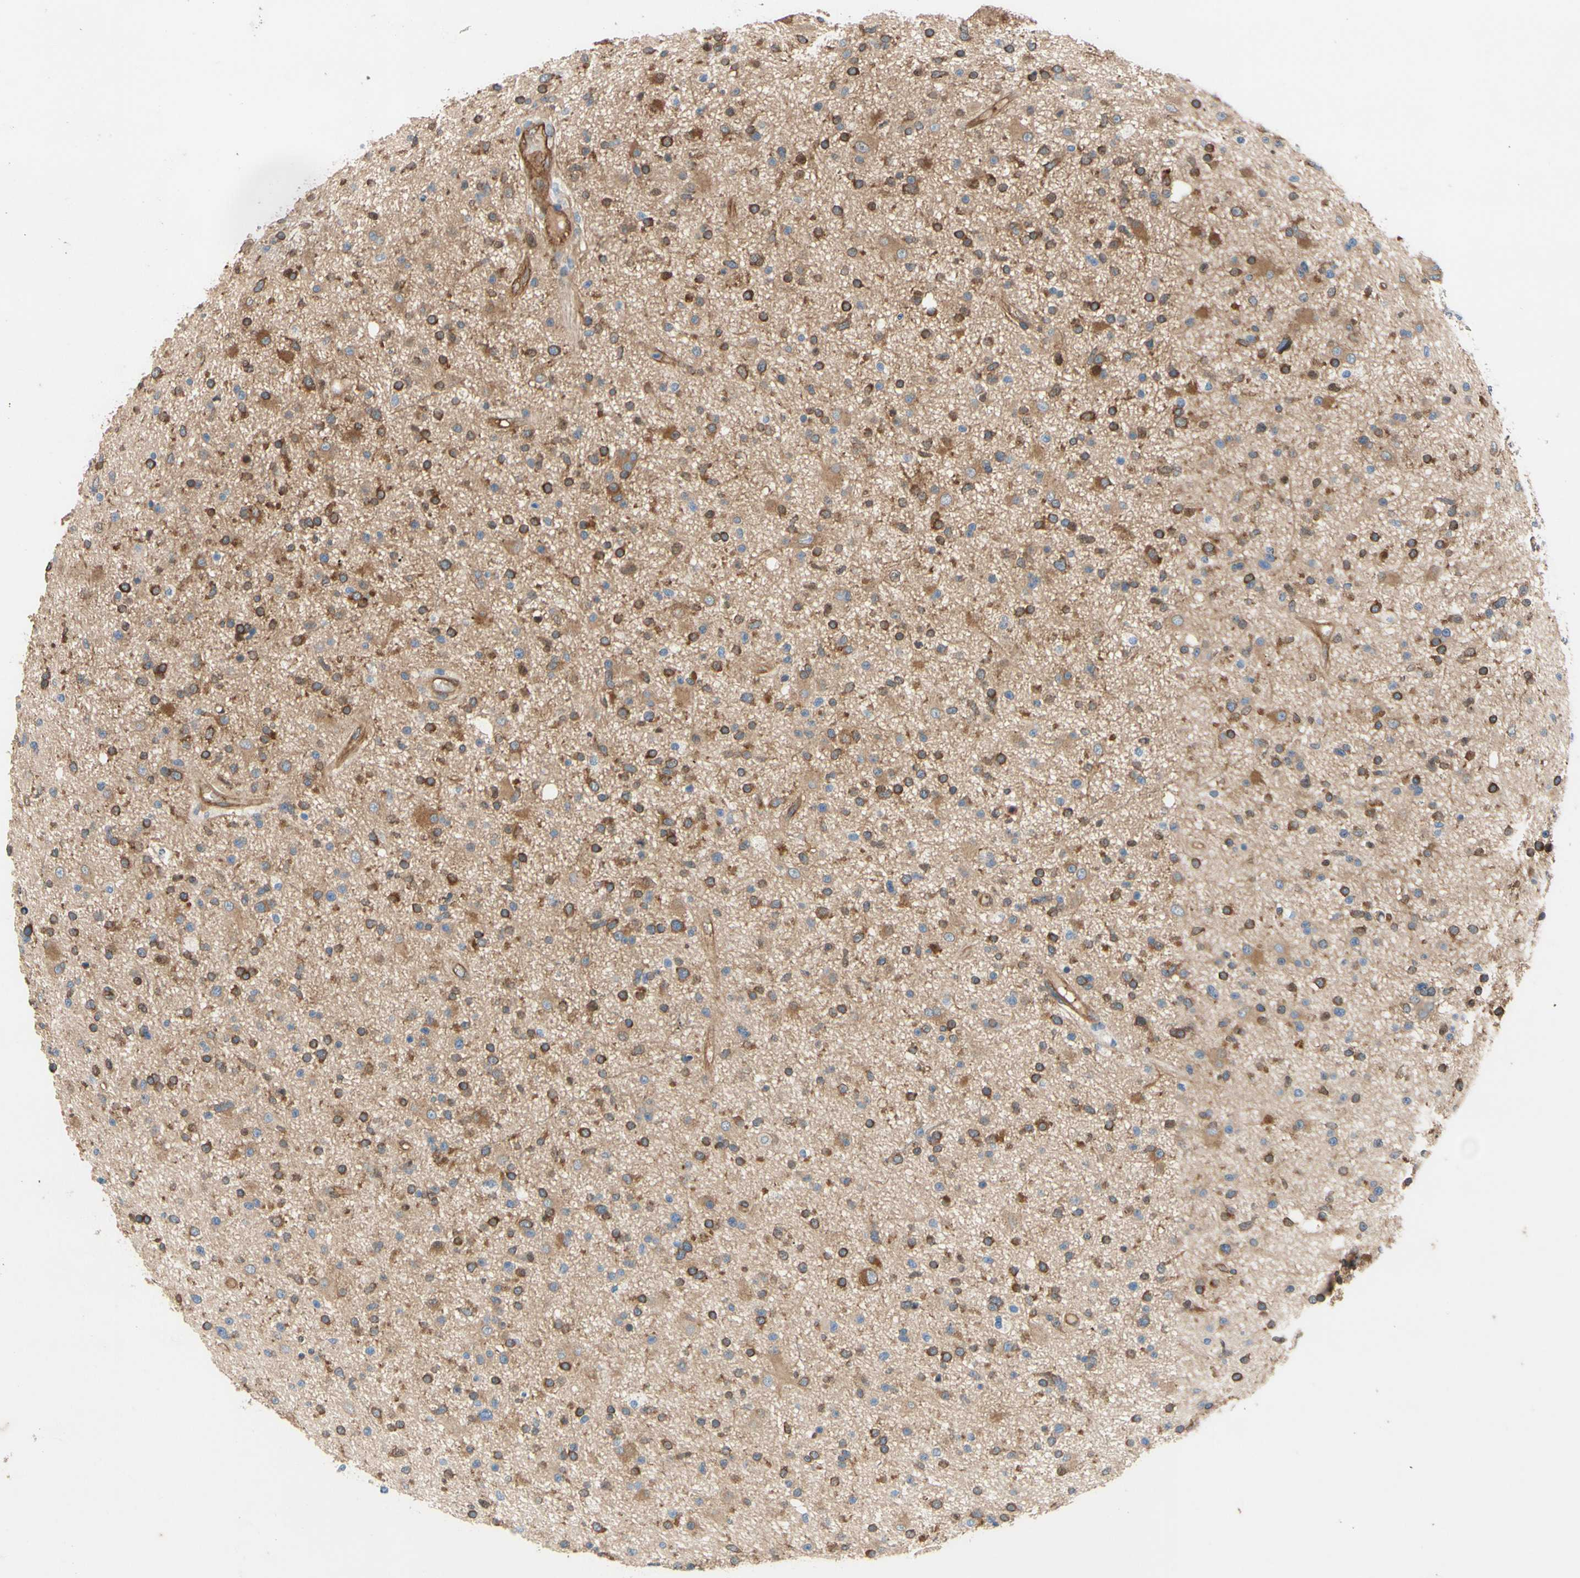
{"staining": {"intensity": "moderate", "quantity": "25%-75%", "location": "cytoplasmic/membranous"}, "tissue": "glioma", "cell_type": "Tumor cells", "image_type": "cancer", "snomed": [{"axis": "morphology", "description": "Glioma, malignant, High grade"}, {"axis": "topography", "description": "Brain"}], "caption": "Moderate cytoplasmic/membranous expression is present in approximately 25%-75% of tumor cells in malignant glioma (high-grade).", "gene": "CTTNBP2", "patient": {"sex": "male", "age": 33}}